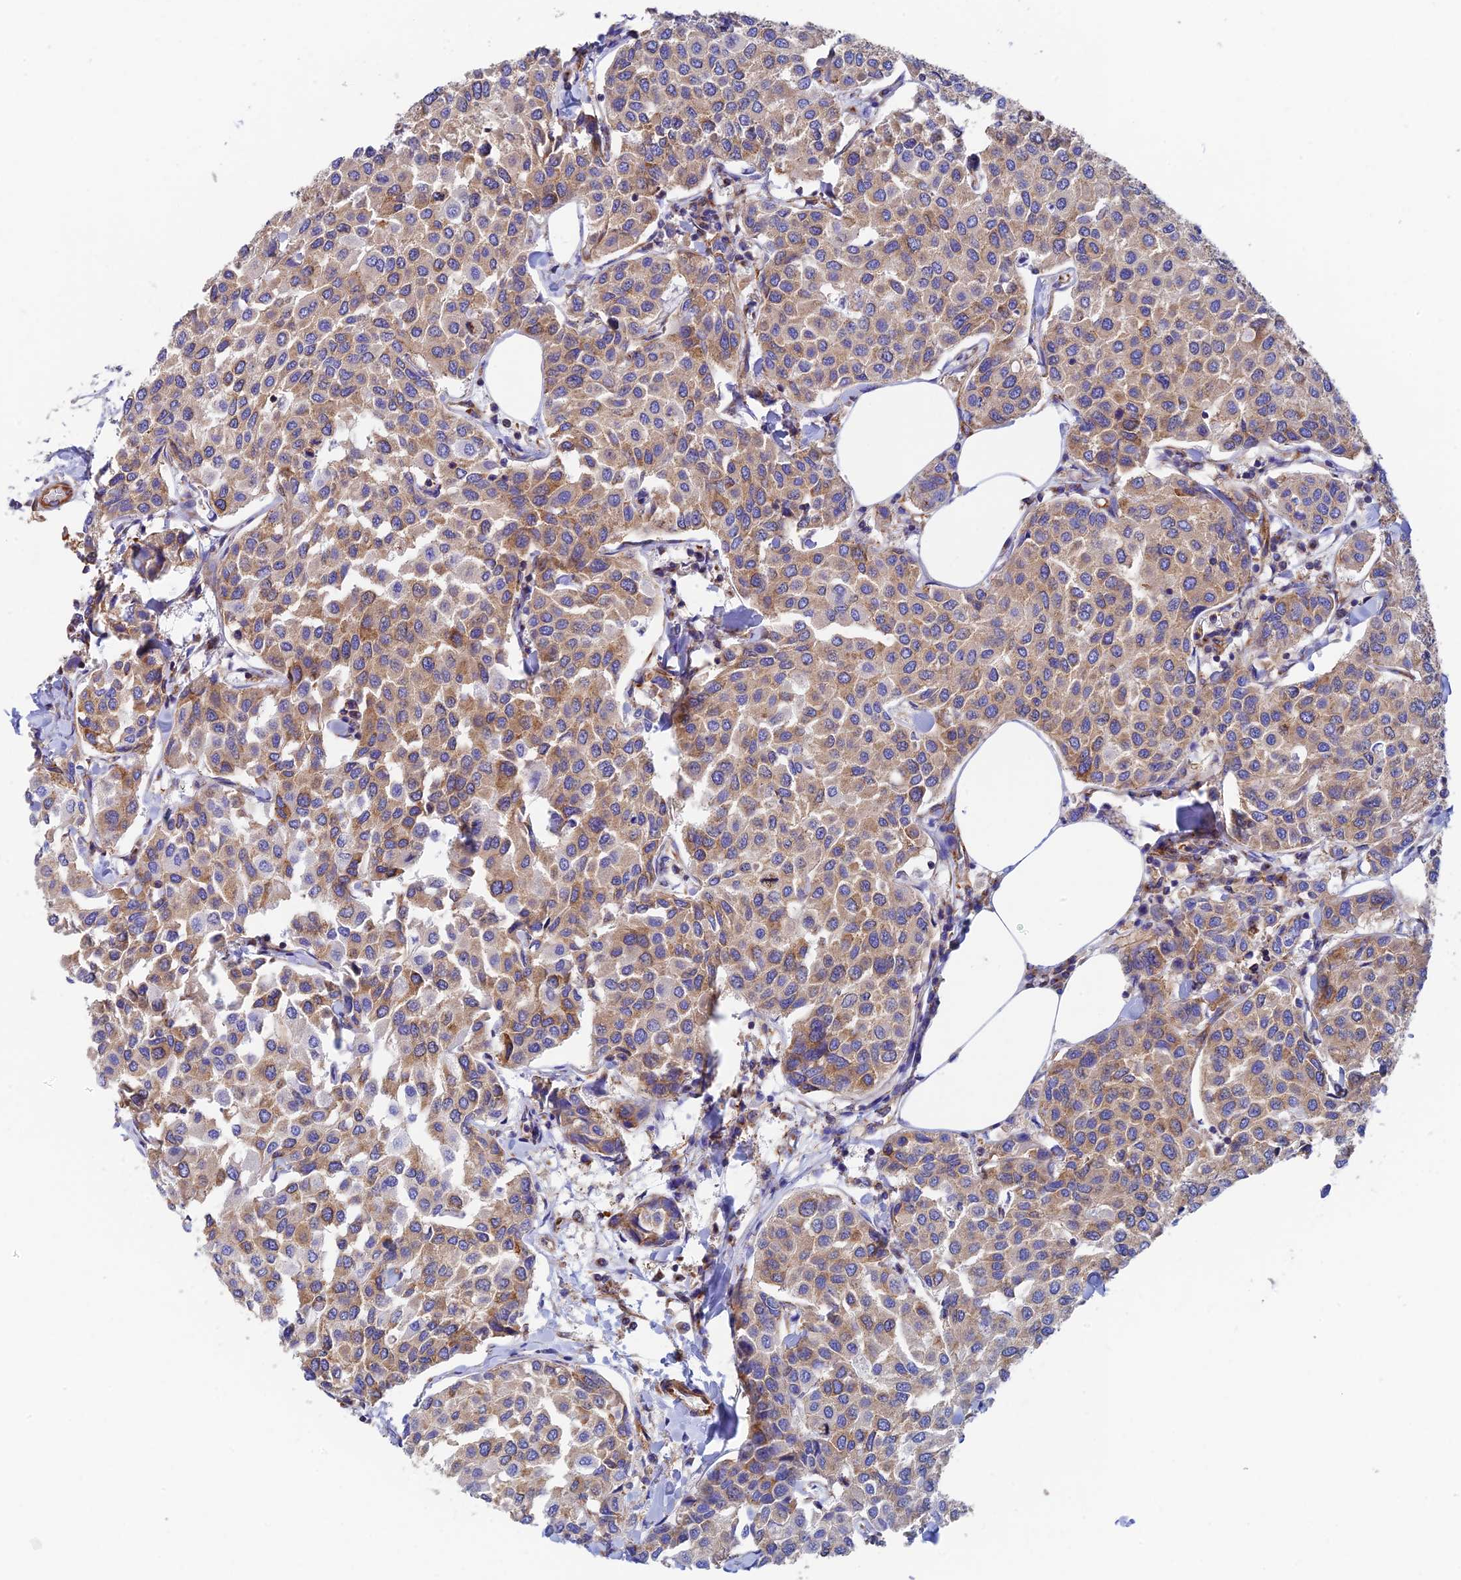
{"staining": {"intensity": "moderate", "quantity": ">75%", "location": "cytoplasmic/membranous"}, "tissue": "breast cancer", "cell_type": "Tumor cells", "image_type": "cancer", "snomed": [{"axis": "morphology", "description": "Duct carcinoma"}, {"axis": "topography", "description": "Breast"}], "caption": "Immunohistochemistry (DAB) staining of human breast infiltrating ductal carcinoma demonstrates moderate cytoplasmic/membranous protein staining in approximately >75% of tumor cells.", "gene": "DCTN2", "patient": {"sex": "female", "age": 55}}